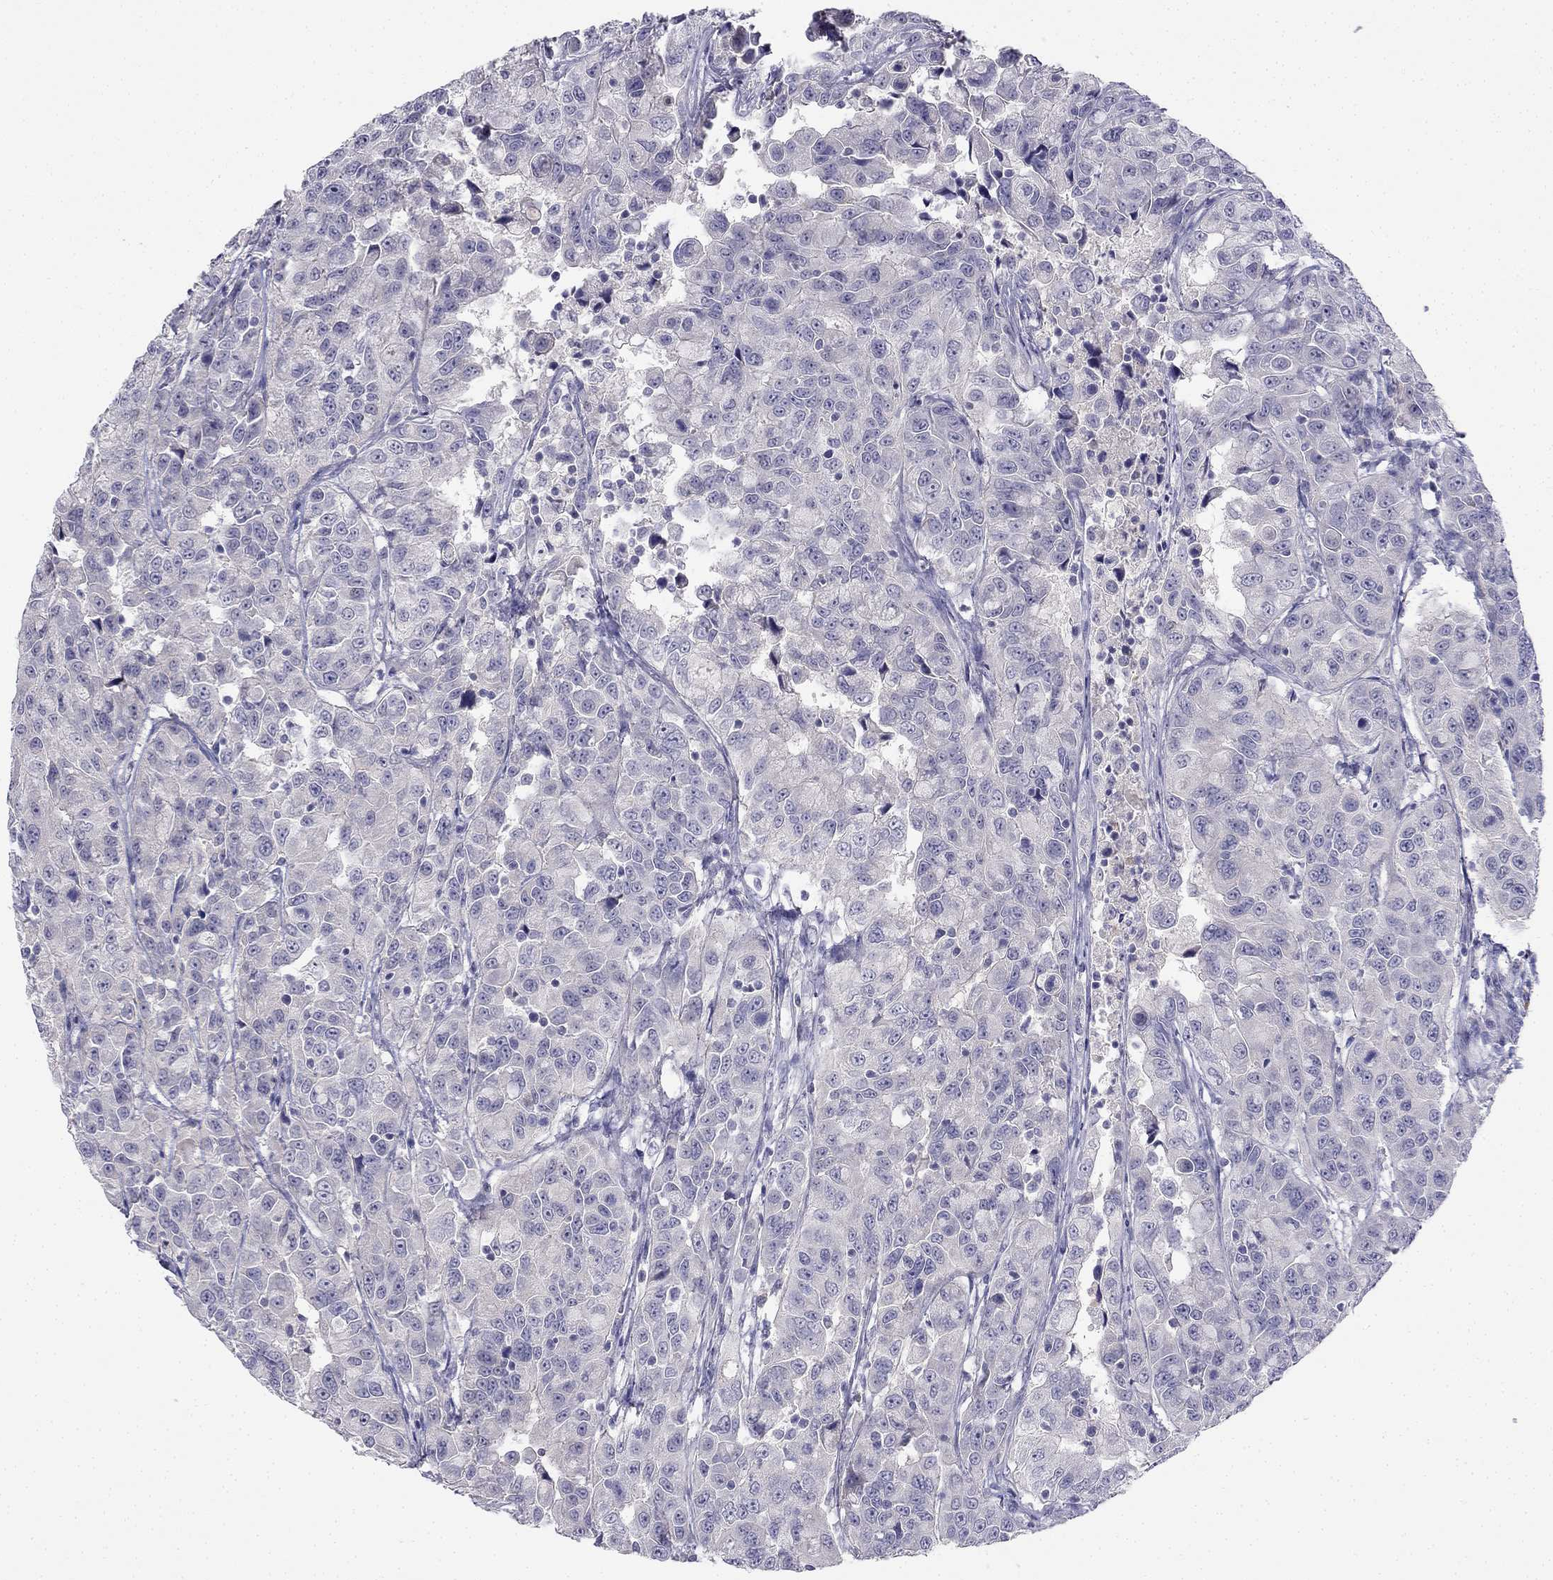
{"staining": {"intensity": "negative", "quantity": "none", "location": "none"}, "tissue": "urothelial cancer", "cell_type": "Tumor cells", "image_type": "cancer", "snomed": [{"axis": "morphology", "description": "Urothelial carcinoma, NOS"}, {"axis": "morphology", "description": "Urothelial carcinoma, High grade"}, {"axis": "topography", "description": "Urinary bladder"}], "caption": "The immunohistochemistry histopathology image has no significant positivity in tumor cells of urothelial cancer tissue. (DAB IHC with hematoxylin counter stain).", "gene": "C16orf89", "patient": {"sex": "female", "age": 73}}